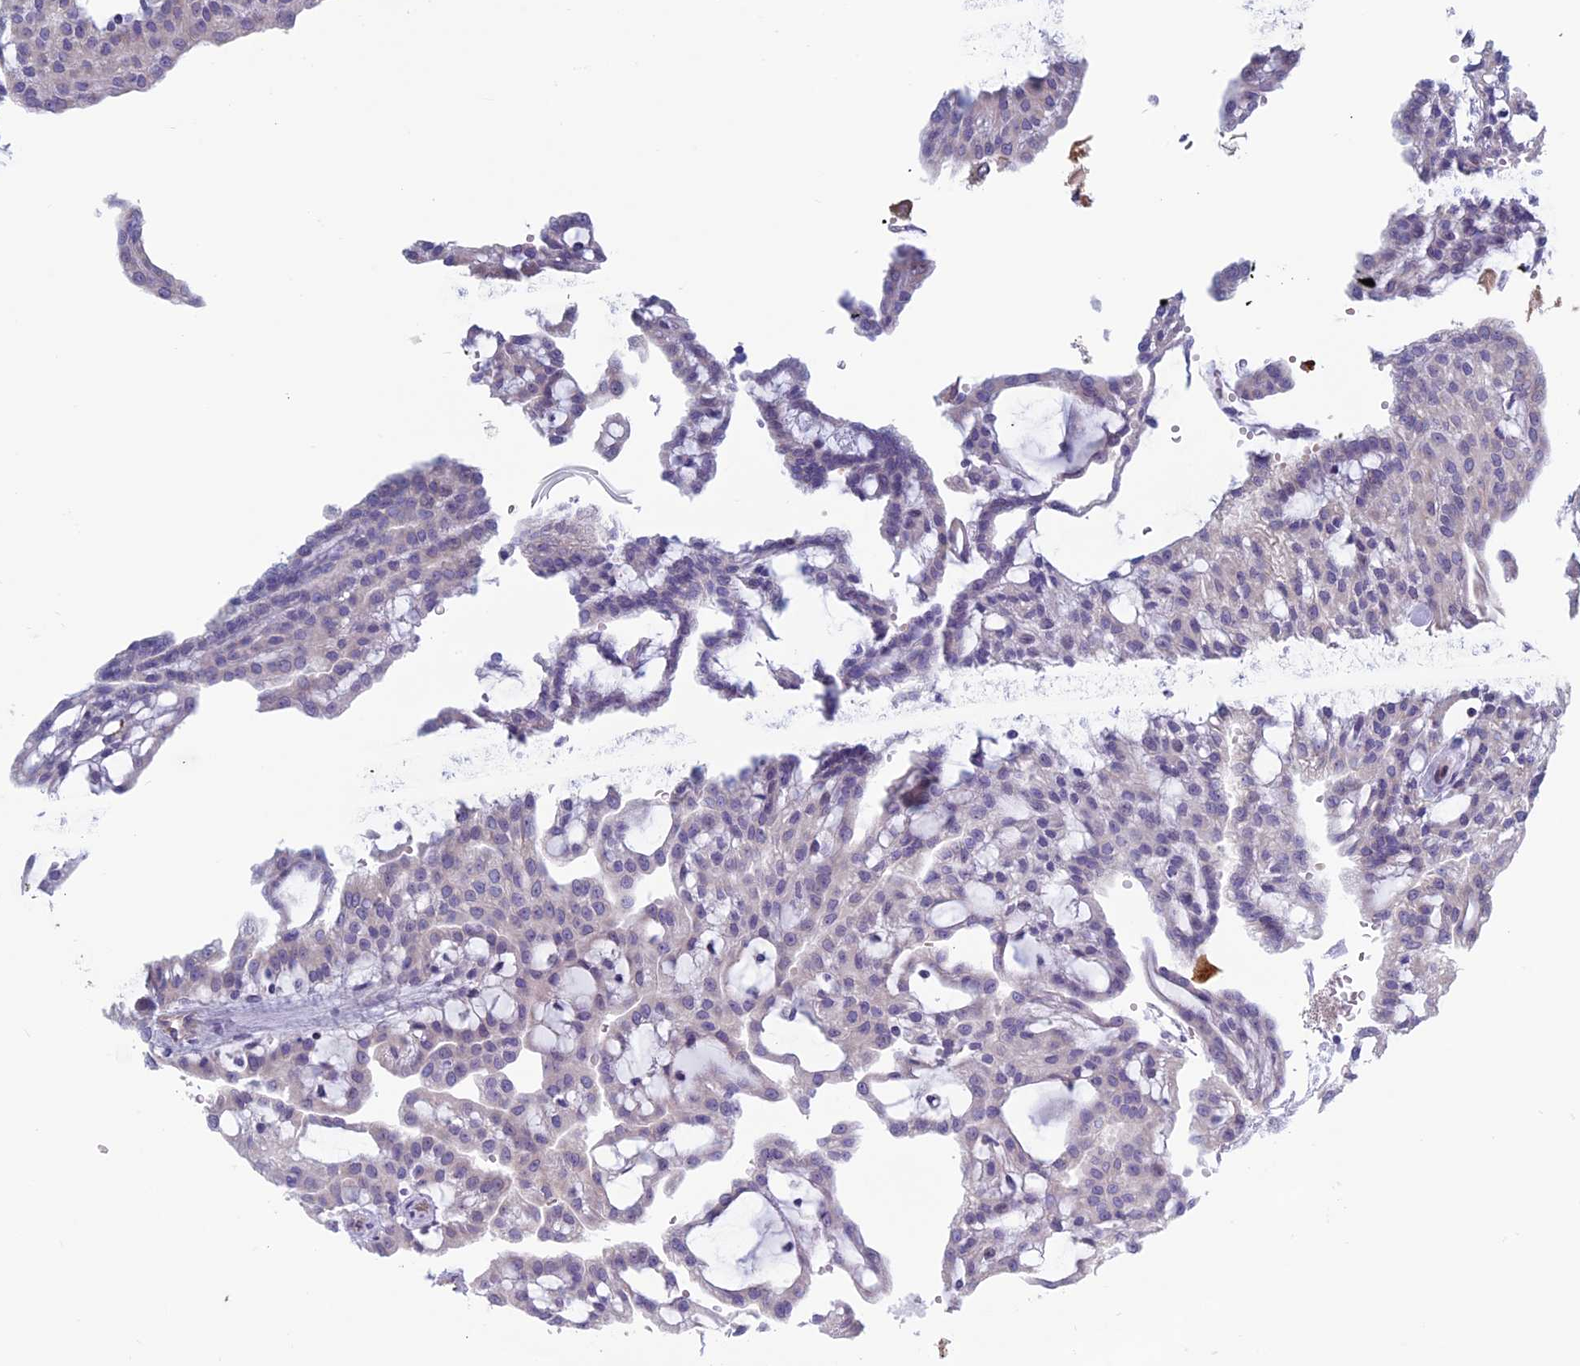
{"staining": {"intensity": "negative", "quantity": "none", "location": "none"}, "tissue": "renal cancer", "cell_type": "Tumor cells", "image_type": "cancer", "snomed": [{"axis": "morphology", "description": "Adenocarcinoma, NOS"}, {"axis": "topography", "description": "Kidney"}], "caption": "Tumor cells show no significant expression in adenocarcinoma (renal).", "gene": "BCL2L10", "patient": {"sex": "male", "age": 63}}